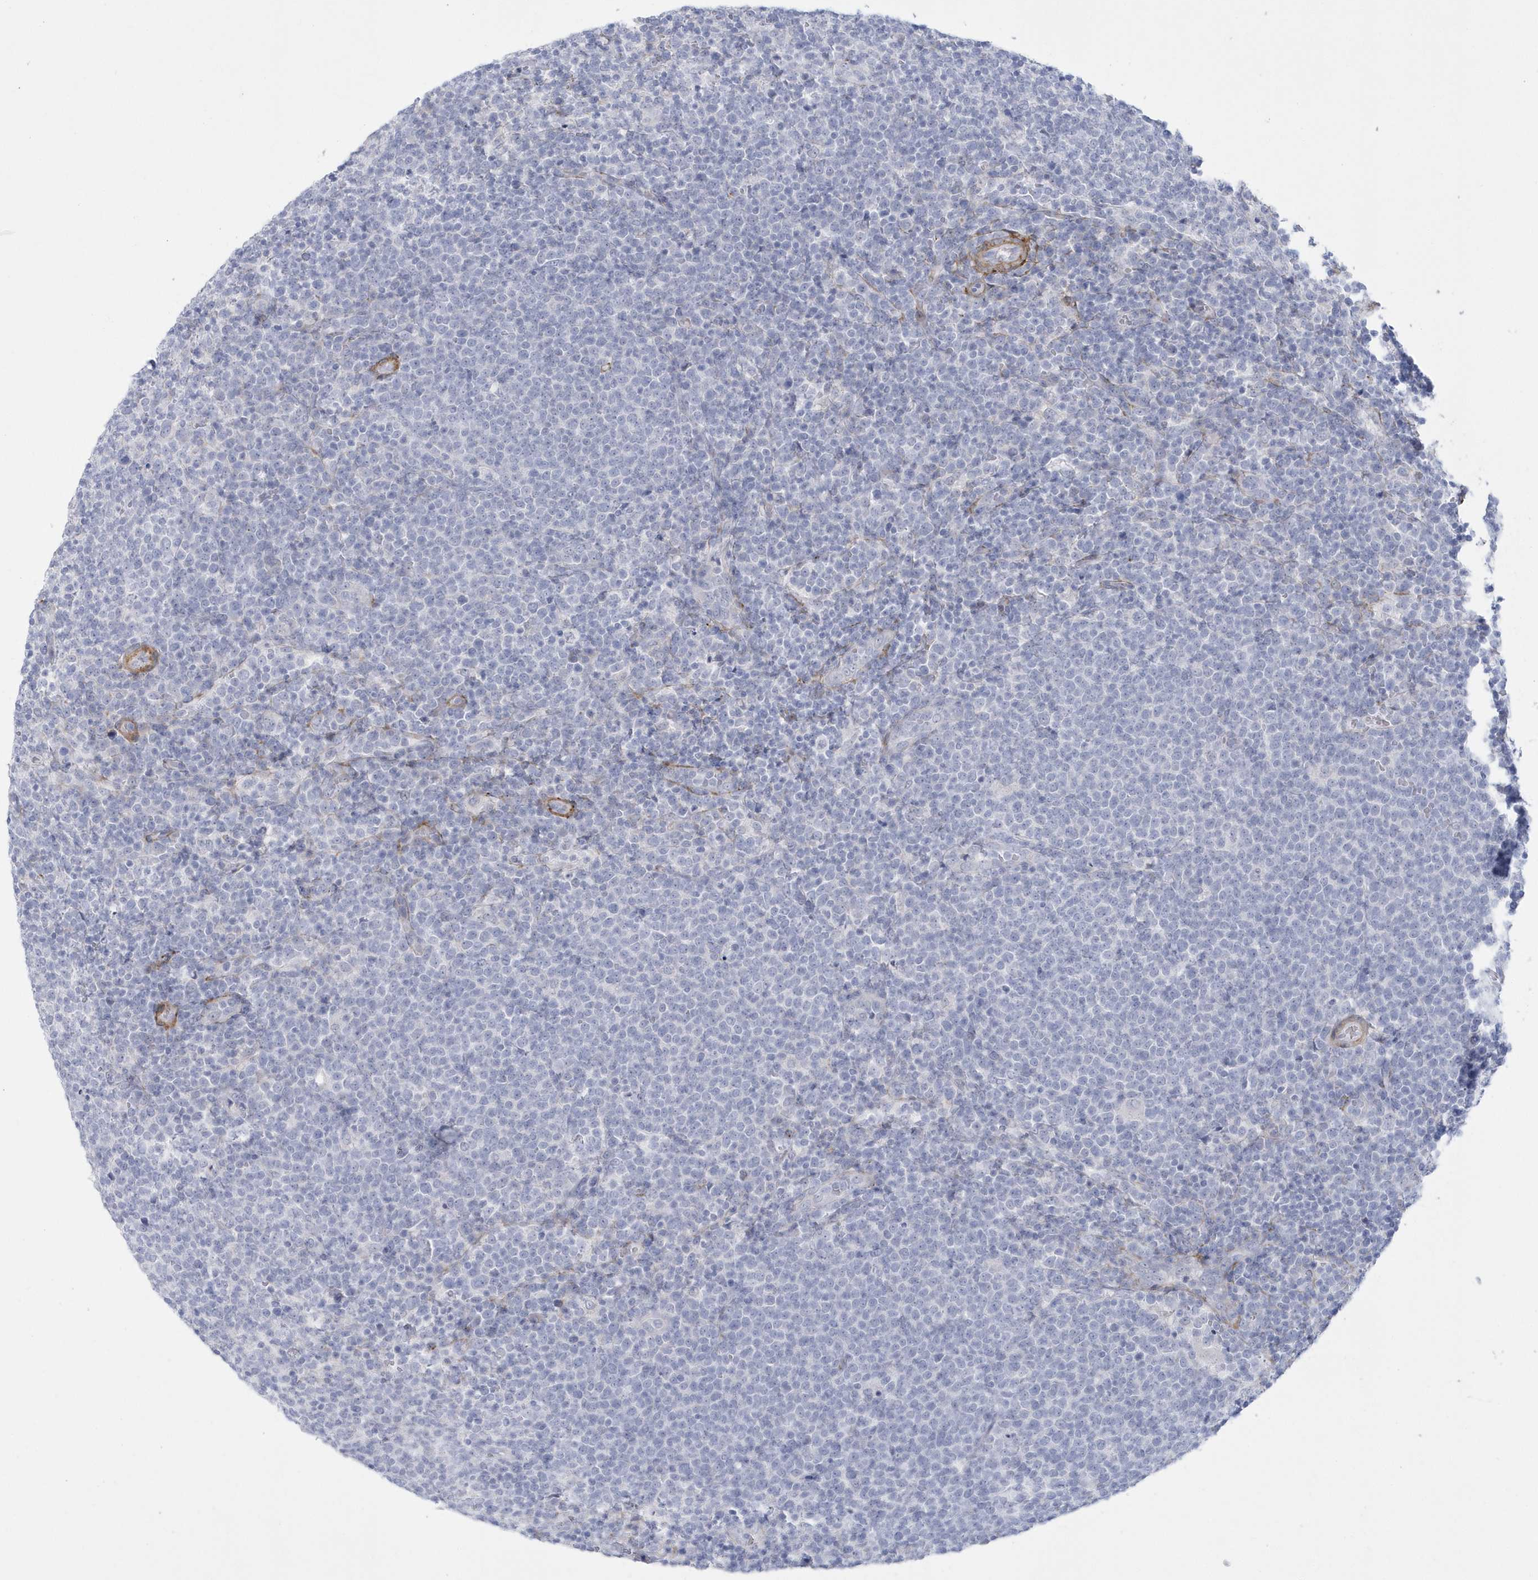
{"staining": {"intensity": "negative", "quantity": "none", "location": "none"}, "tissue": "lymphoma", "cell_type": "Tumor cells", "image_type": "cancer", "snomed": [{"axis": "morphology", "description": "Malignant lymphoma, non-Hodgkin's type, High grade"}, {"axis": "topography", "description": "Lymph node"}], "caption": "High-grade malignant lymphoma, non-Hodgkin's type stained for a protein using IHC exhibits no staining tumor cells.", "gene": "WDR27", "patient": {"sex": "male", "age": 61}}